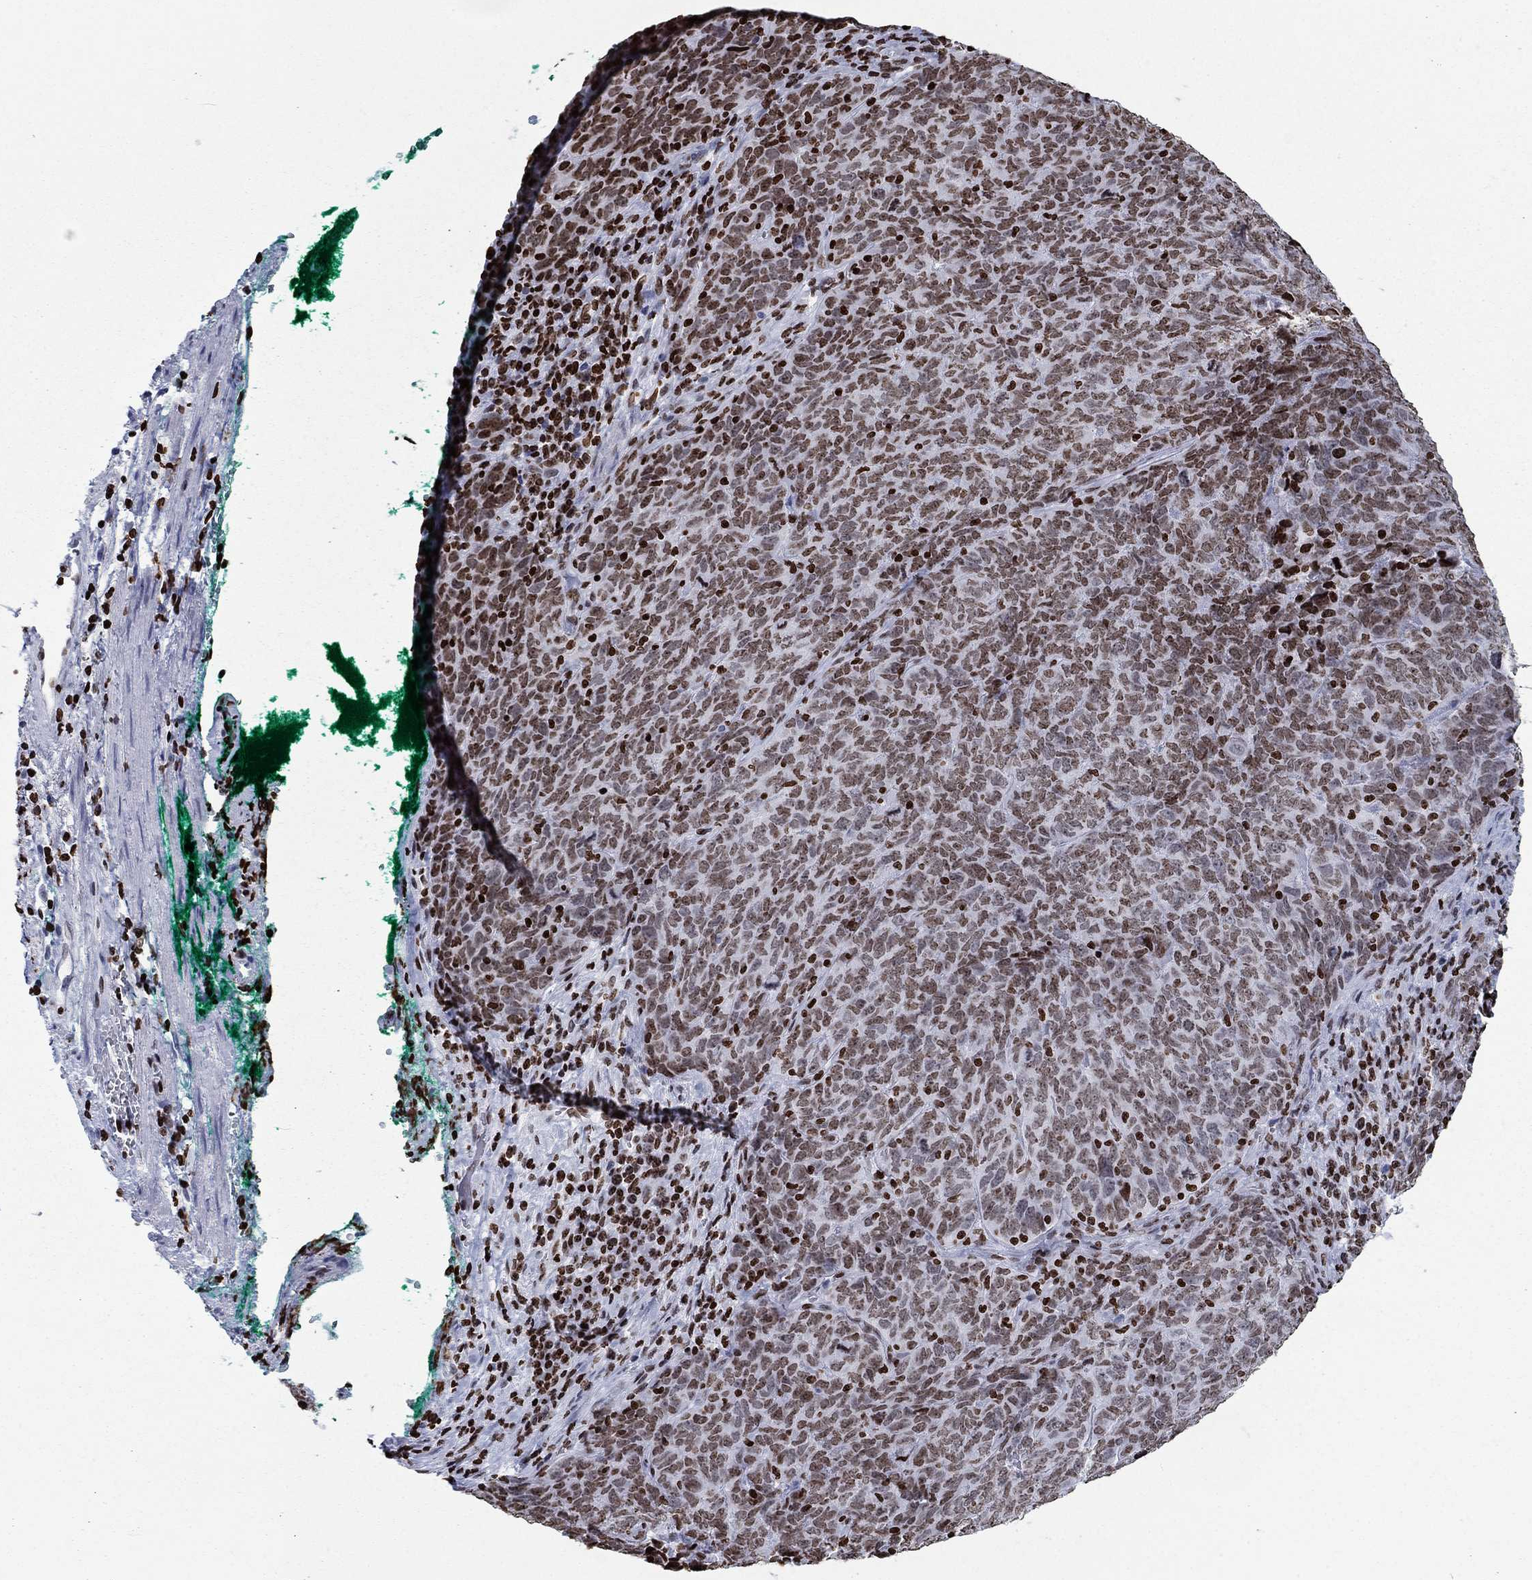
{"staining": {"intensity": "moderate", "quantity": "25%-75%", "location": "nuclear"}, "tissue": "skin cancer", "cell_type": "Tumor cells", "image_type": "cancer", "snomed": [{"axis": "morphology", "description": "Squamous cell carcinoma, NOS"}, {"axis": "topography", "description": "Skin"}, {"axis": "topography", "description": "Anal"}], "caption": "Immunohistochemical staining of human skin cancer demonstrates moderate nuclear protein staining in about 25%-75% of tumor cells.", "gene": "H1-5", "patient": {"sex": "female", "age": 51}}